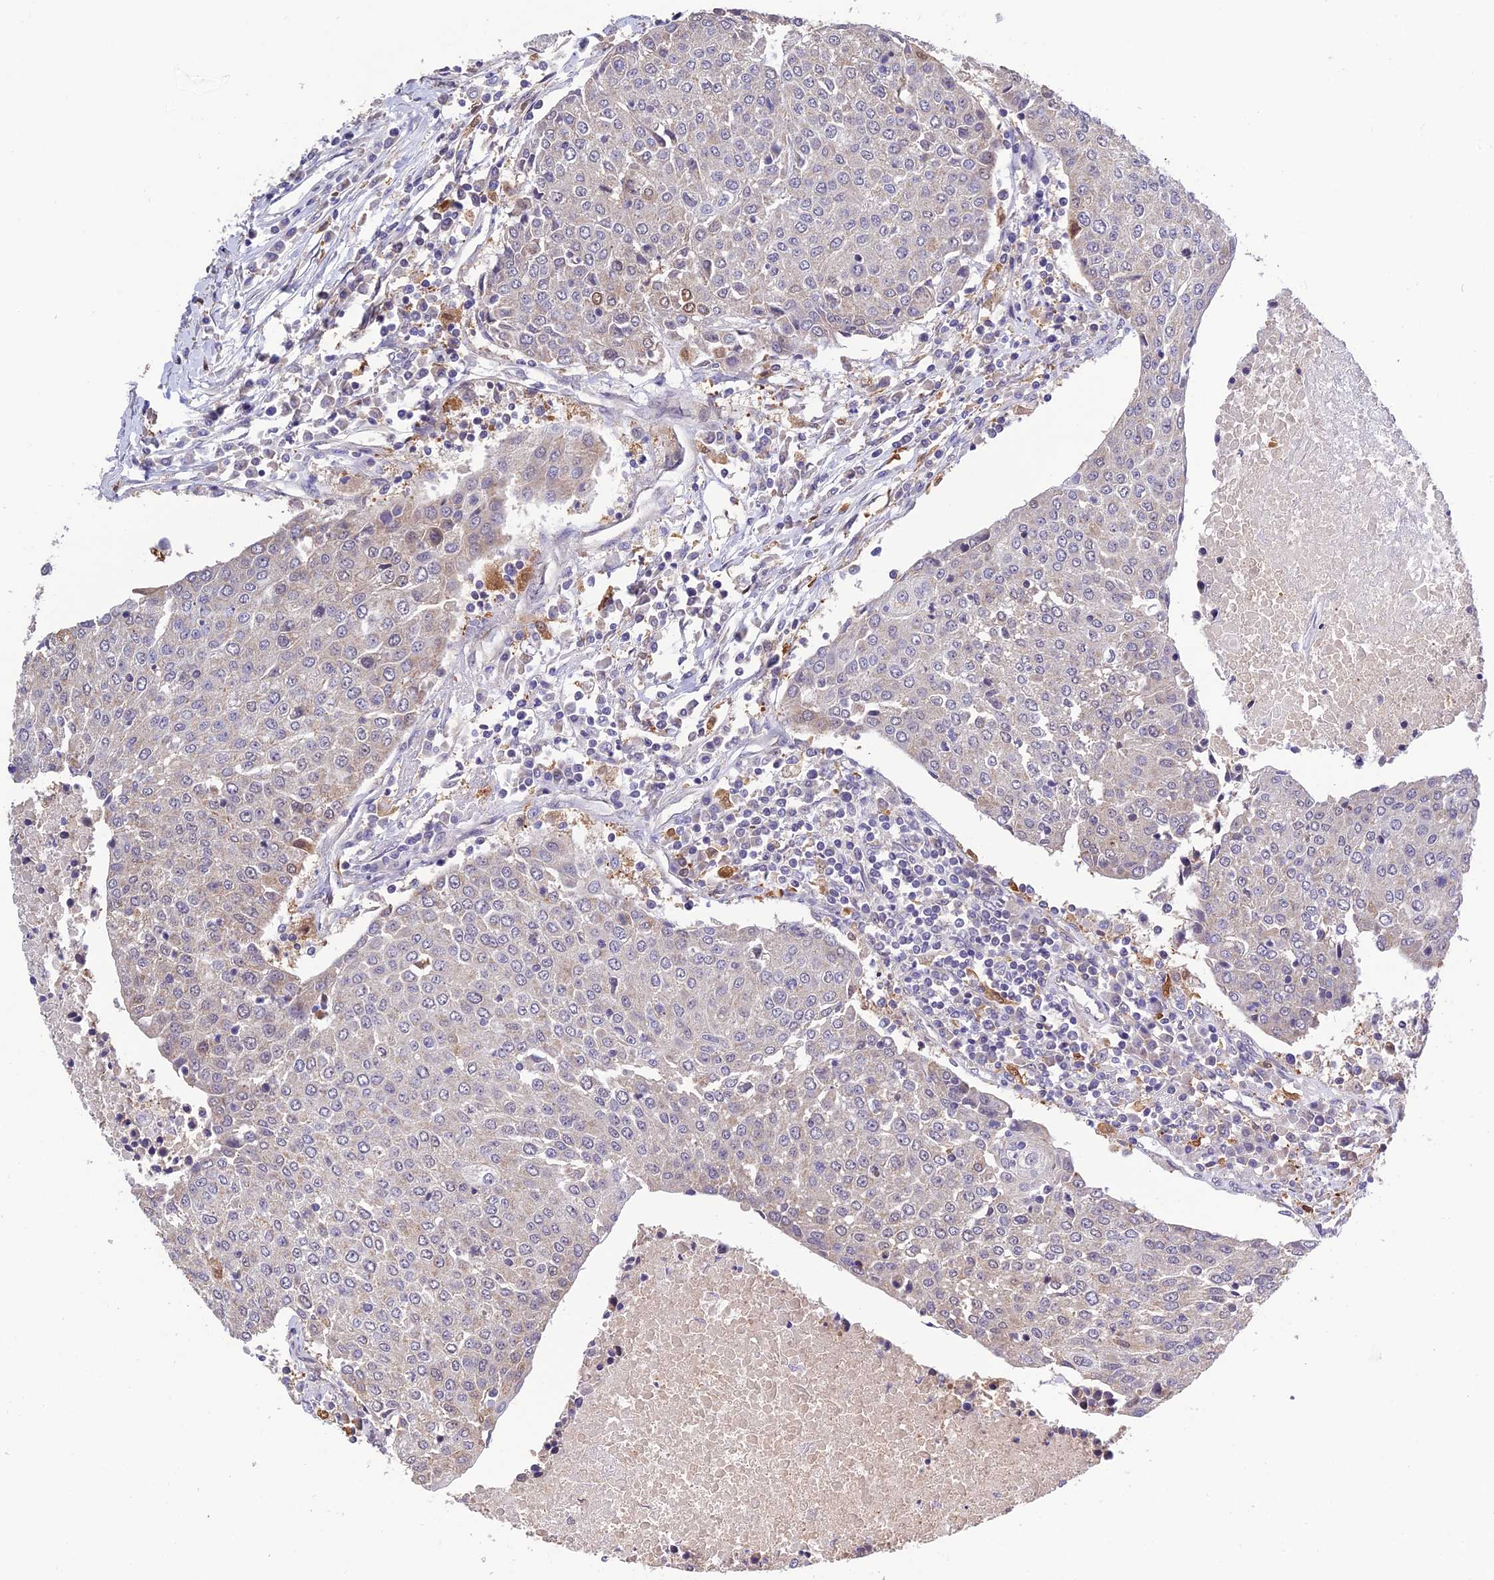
{"staining": {"intensity": "negative", "quantity": "none", "location": "none"}, "tissue": "urothelial cancer", "cell_type": "Tumor cells", "image_type": "cancer", "snomed": [{"axis": "morphology", "description": "Urothelial carcinoma, High grade"}, {"axis": "topography", "description": "Urinary bladder"}], "caption": "This is an immunohistochemistry (IHC) micrograph of urothelial cancer. There is no expression in tumor cells.", "gene": "MNS1", "patient": {"sex": "female", "age": 85}}